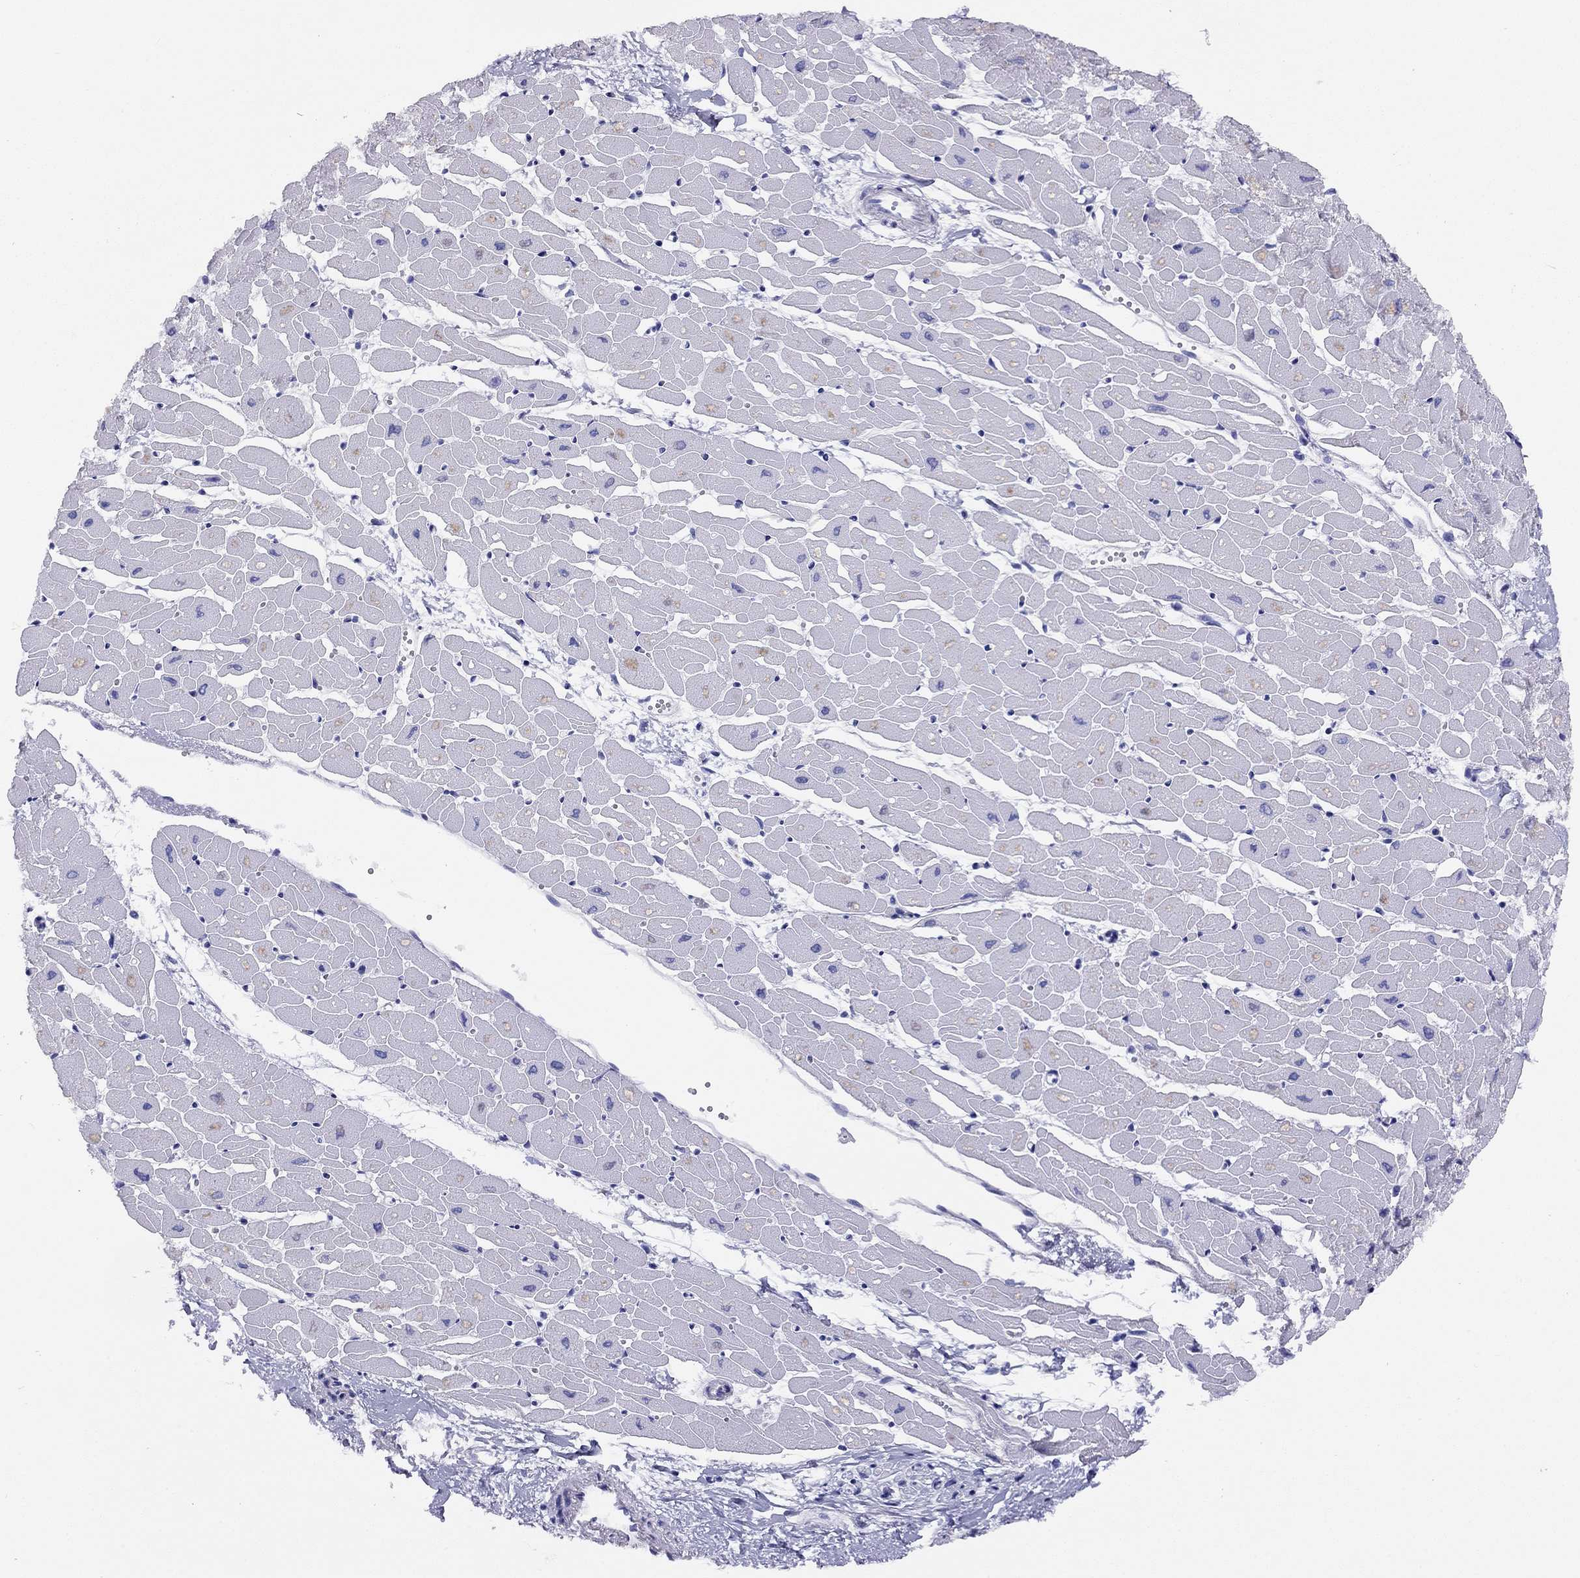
{"staining": {"intensity": "negative", "quantity": "none", "location": "none"}, "tissue": "heart muscle", "cell_type": "Cardiomyocytes", "image_type": "normal", "snomed": [{"axis": "morphology", "description": "Normal tissue, NOS"}, {"axis": "topography", "description": "Heart"}], "caption": "Image shows no protein positivity in cardiomyocytes of benign heart muscle.", "gene": "LRIT2", "patient": {"sex": "male", "age": 57}}